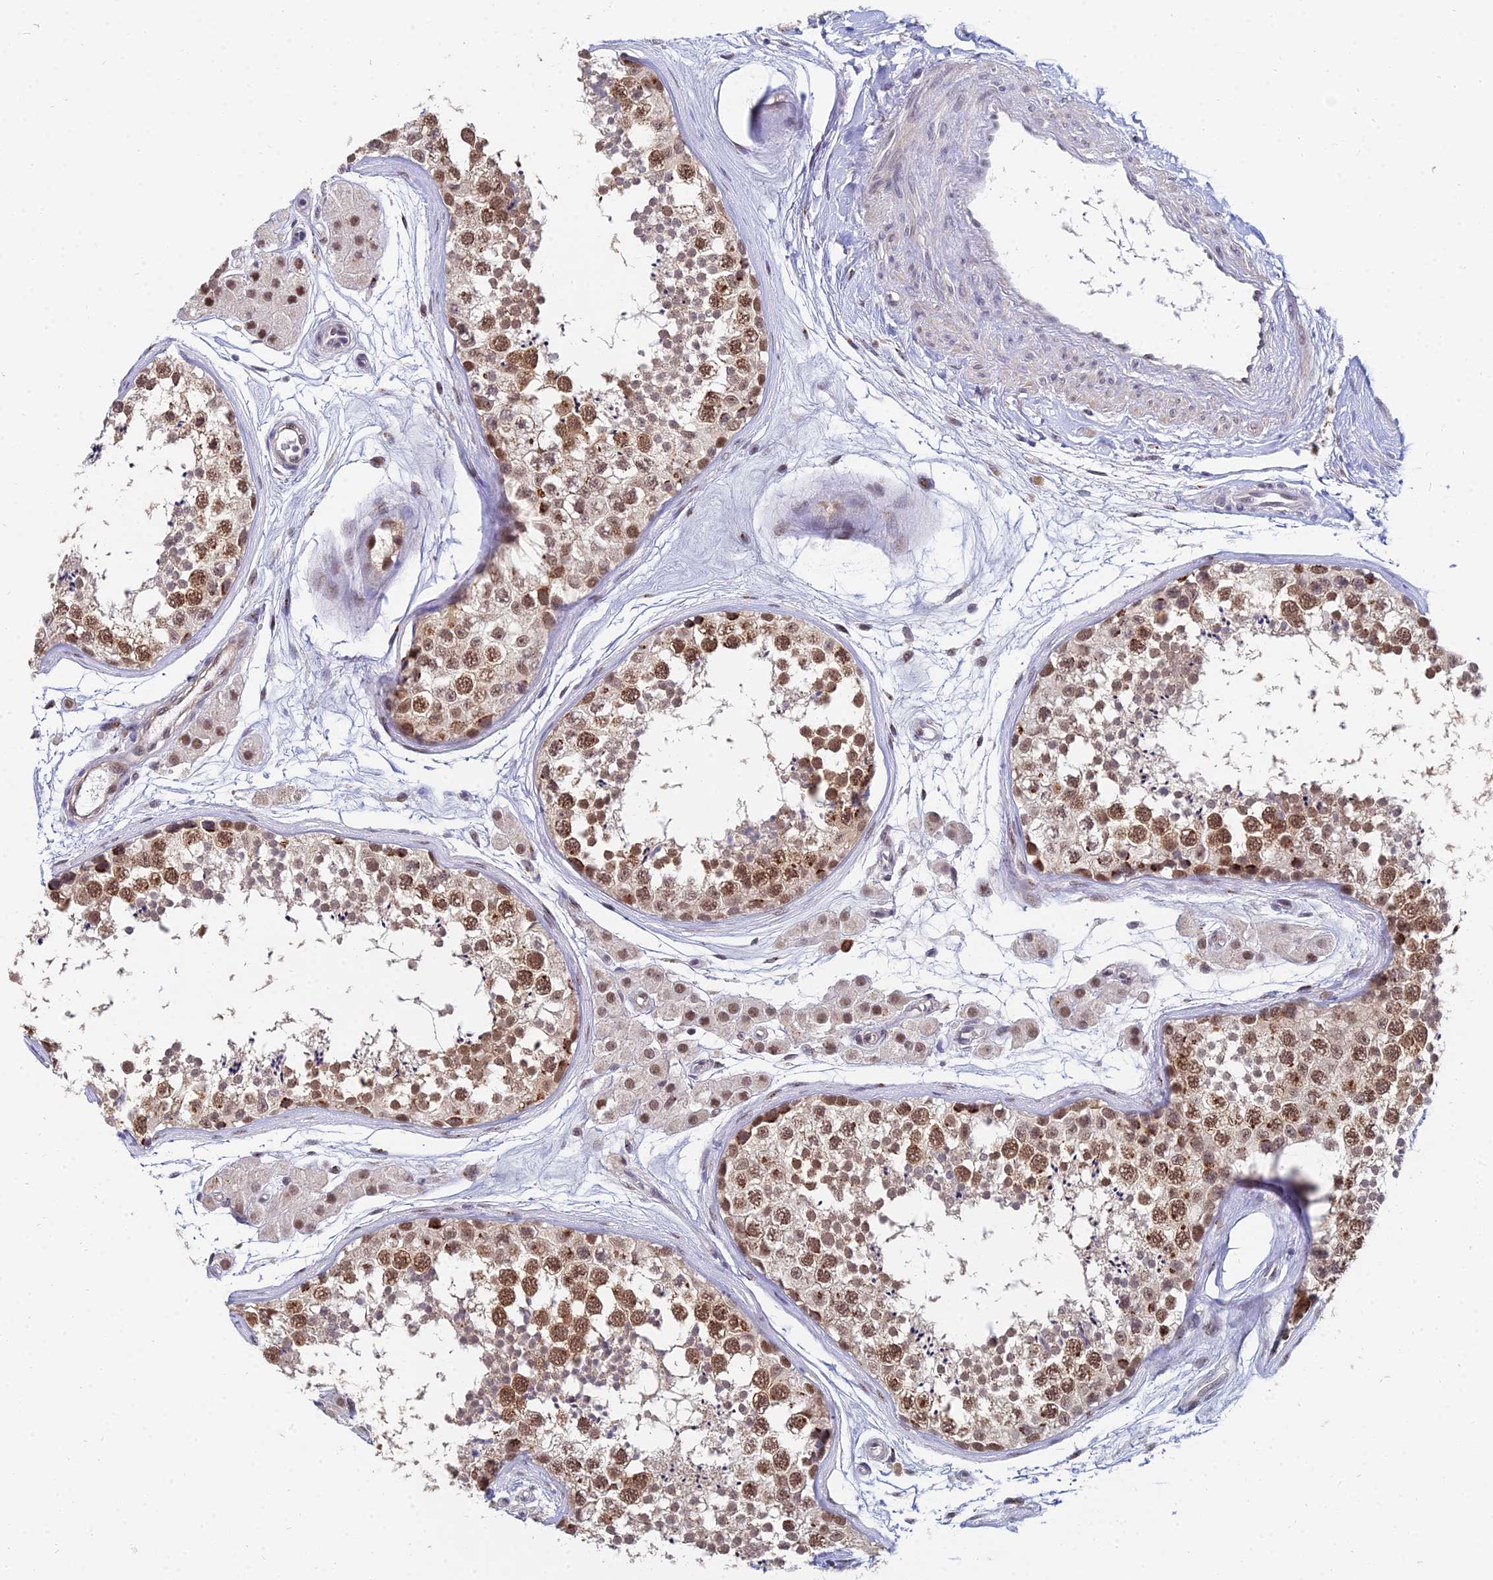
{"staining": {"intensity": "moderate", "quantity": ">75%", "location": "nuclear"}, "tissue": "testis", "cell_type": "Cells in seminiferous ducts", "image_type": "normal", "snomed": [{"axis": "morphology", "description": "Normal tissue, NOS"}, {"axis": "topography", "description": "Testis"}], "caption": "Testis stained with a protein marker demonstrates moderate staining in cells in seminiferous ducts.", "gene": "THOC3", "patient": {"sex": "male", "age": 56}}